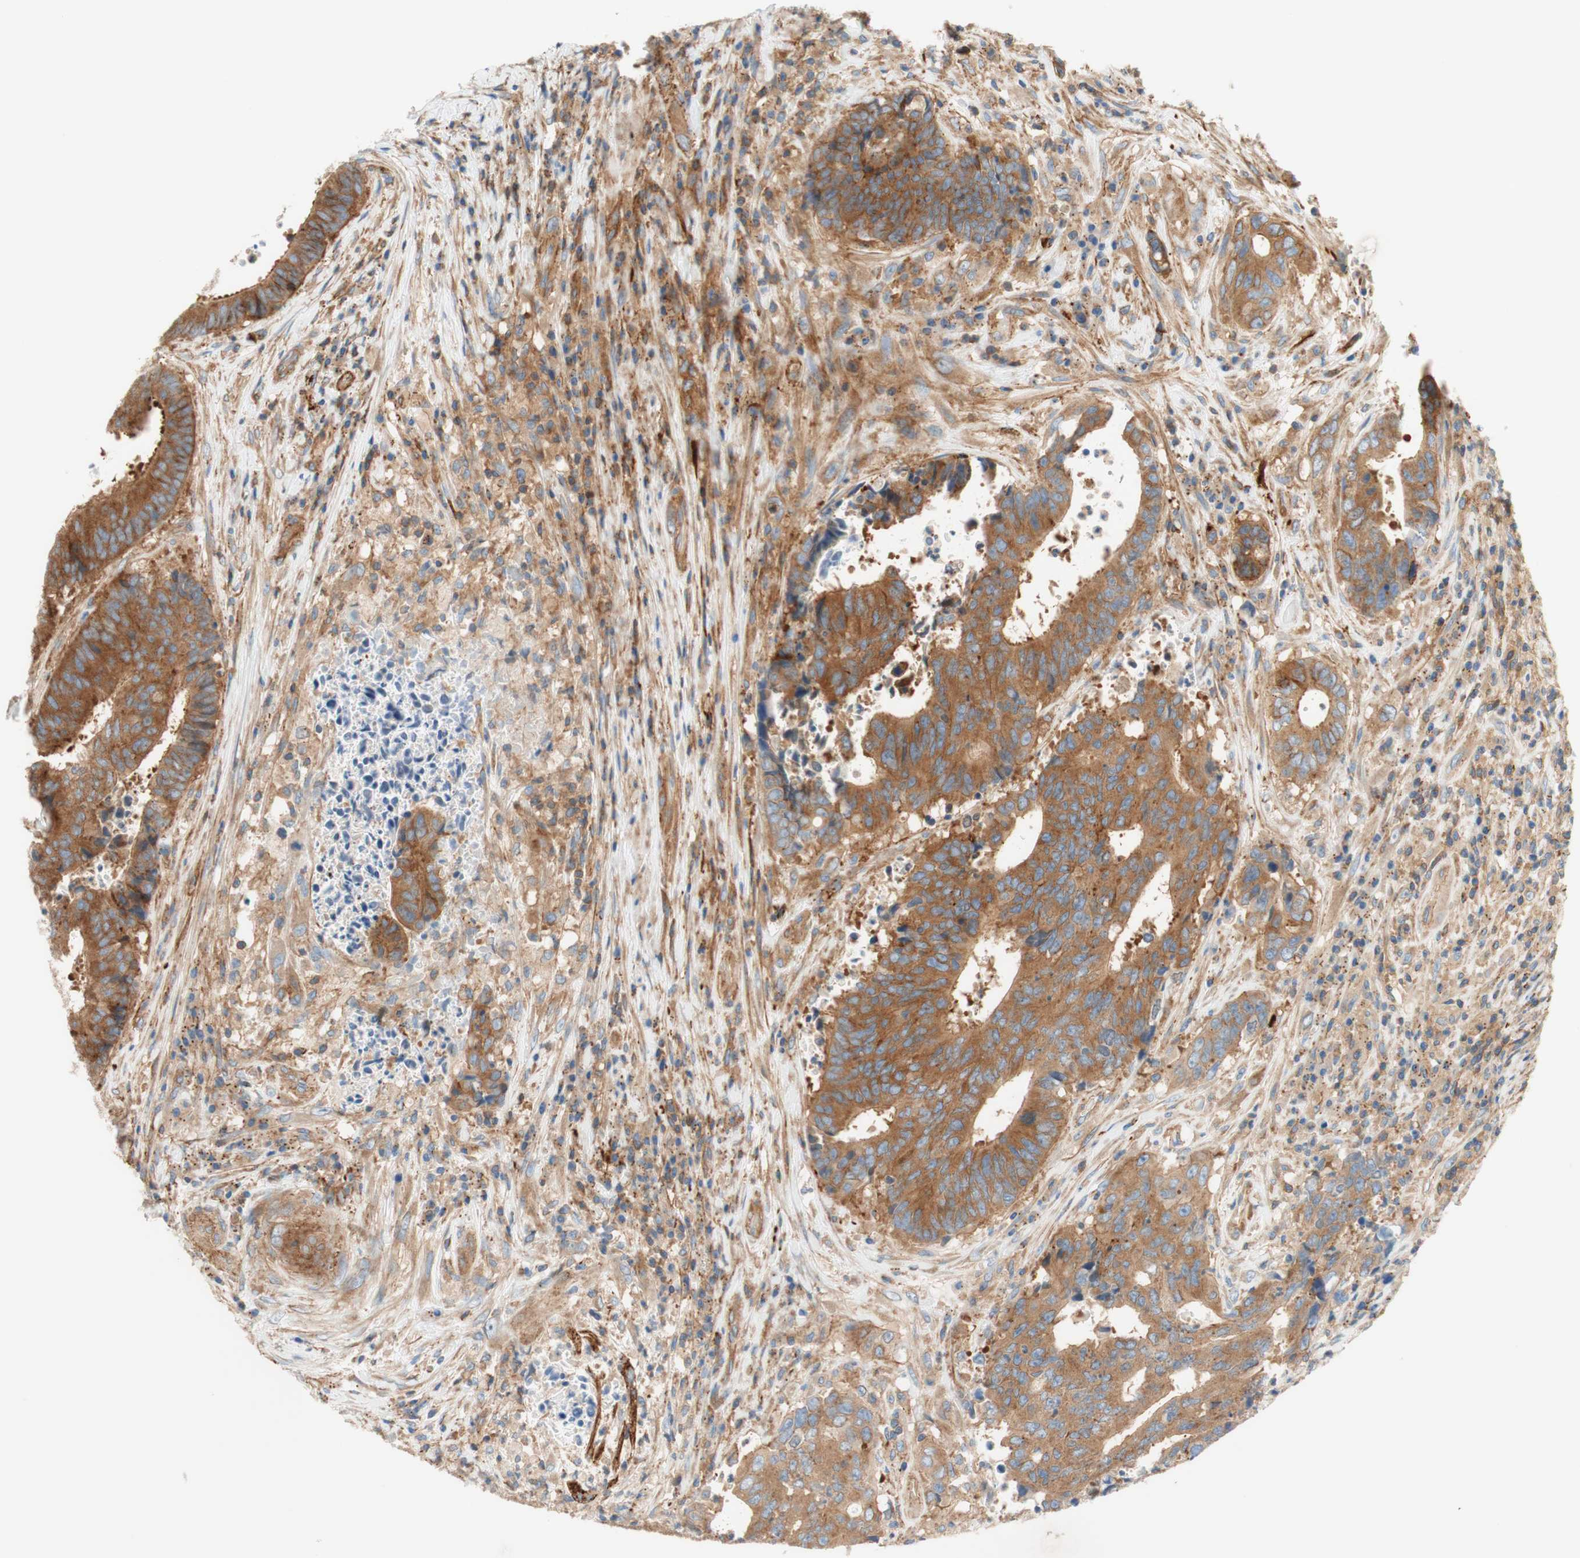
{"staining": {"intensity": "moderate", "quantity": ">75%", "location": "cytoplasmic/membranous"}, "tissue": "colorectal cancer", "cell_type": "Tumor cells", "image_type": "cancer", "snomed": [{"axis": "morphology", "description": "Adenocarcinoma, NOS"}, {"axis": "topography", "description": "Rectum"}], "caption": "Colorectal cancer (adenocarcinoma) stained with immunohistochemistry (IHC) shows moderate cytoplasmic/membranous positivity in approximately >75% of tumor cells.", "gene": "VPS26A", "patient": {"sex": "male", "age": 72}}